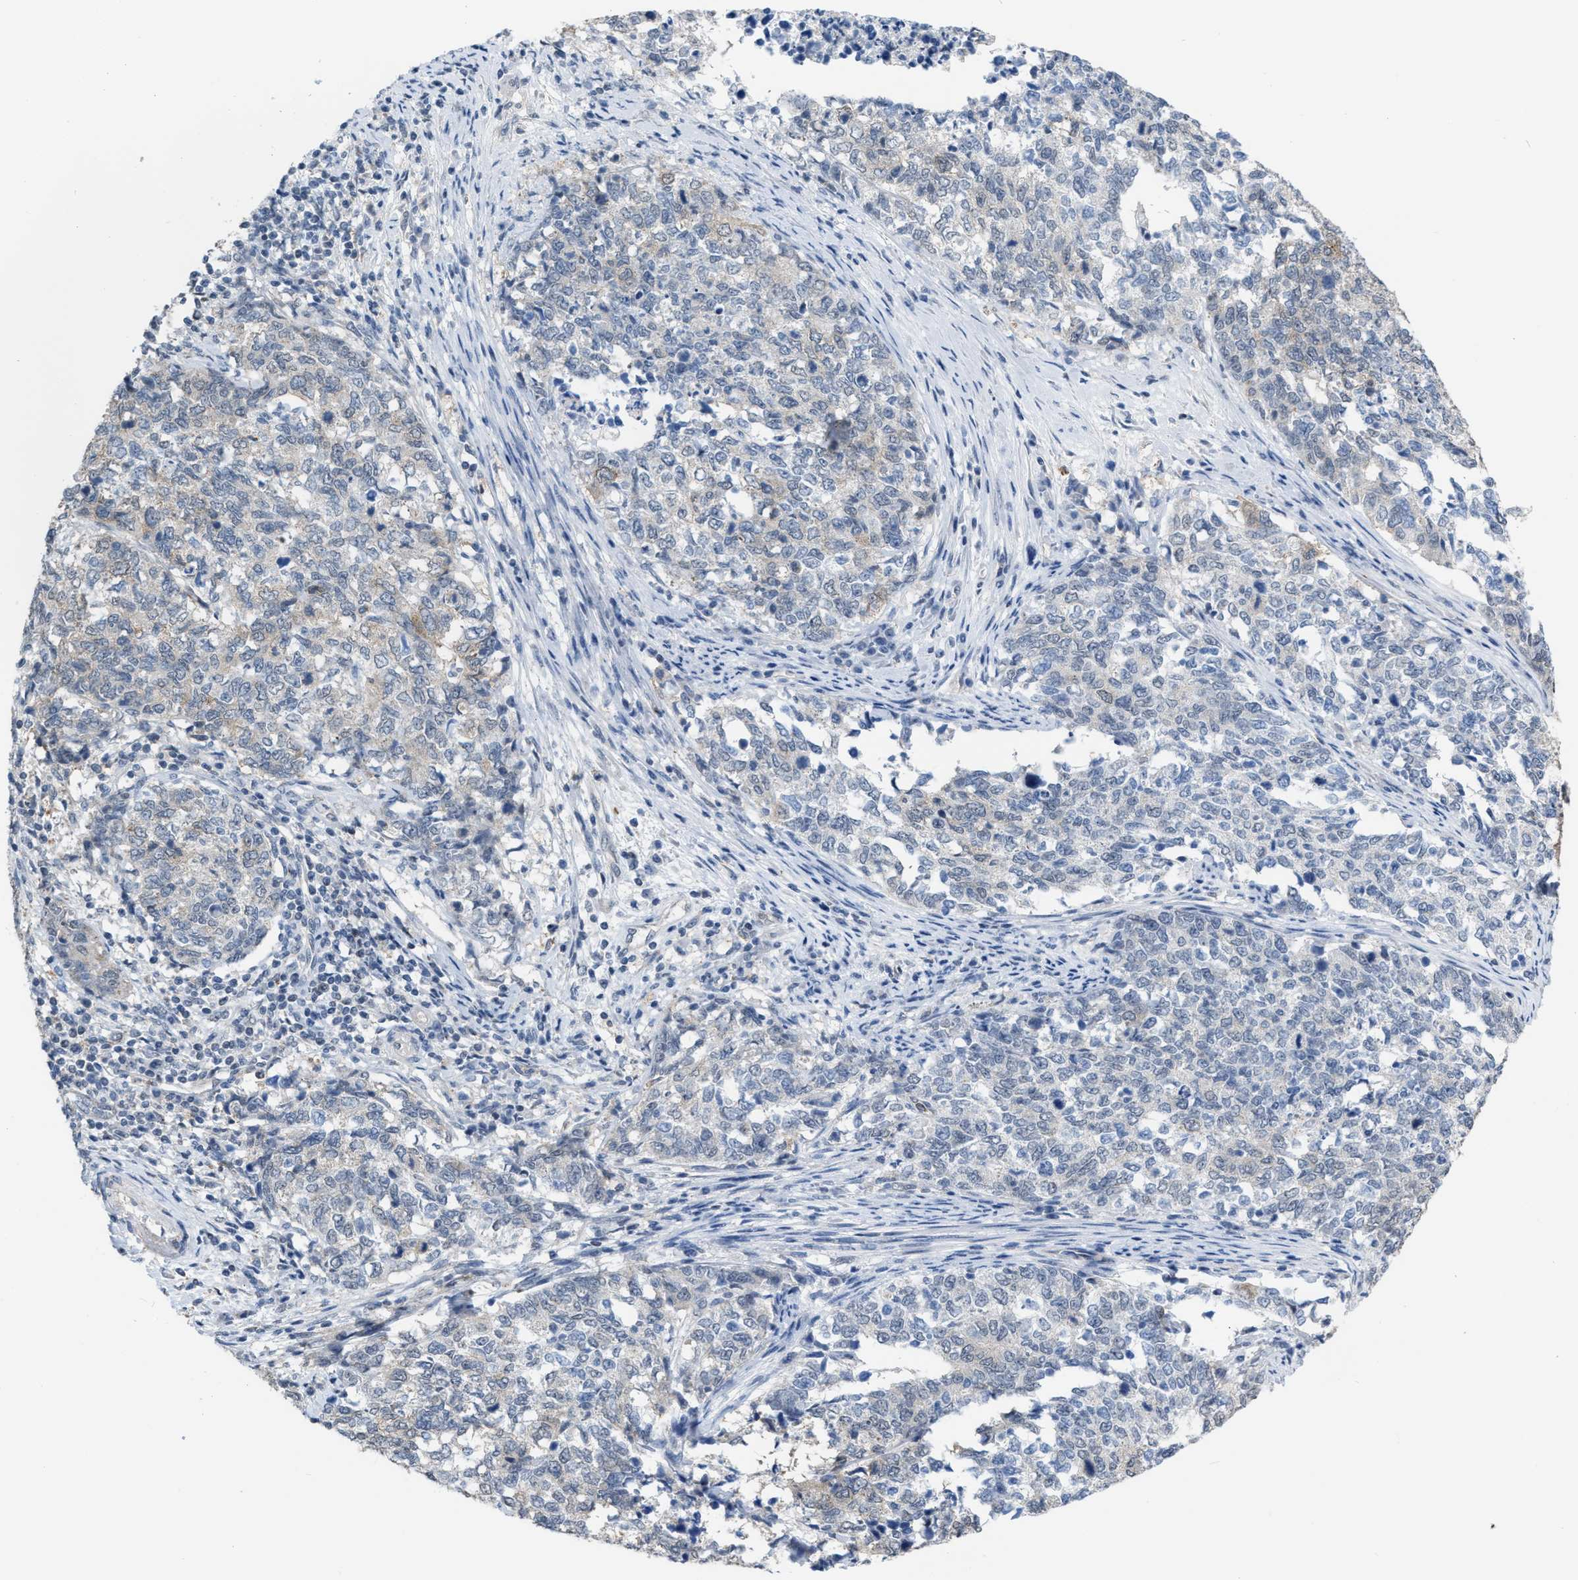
{"staining": {"intensity": "negative", "quantity": "none", "location": "none"}, "tissue": "cervical cancer", "cell_type": "Tumor cells", "image_type": "cancer", "snomed": [{"axis": "morphology", "description": "Squamous cell carcinoma, NOS"}, {"axis": "topography", "description": "Cervix"}], "caption": "Immunohistochemistry histopathology image of neoplastic tissue: squamous cell carcinoma (cervical) stained with DAB demonstrates no significant protein staining in tumor cells.", "gene": "BAIAP2L1", "patient": {"sex": "female", "age": 63}}